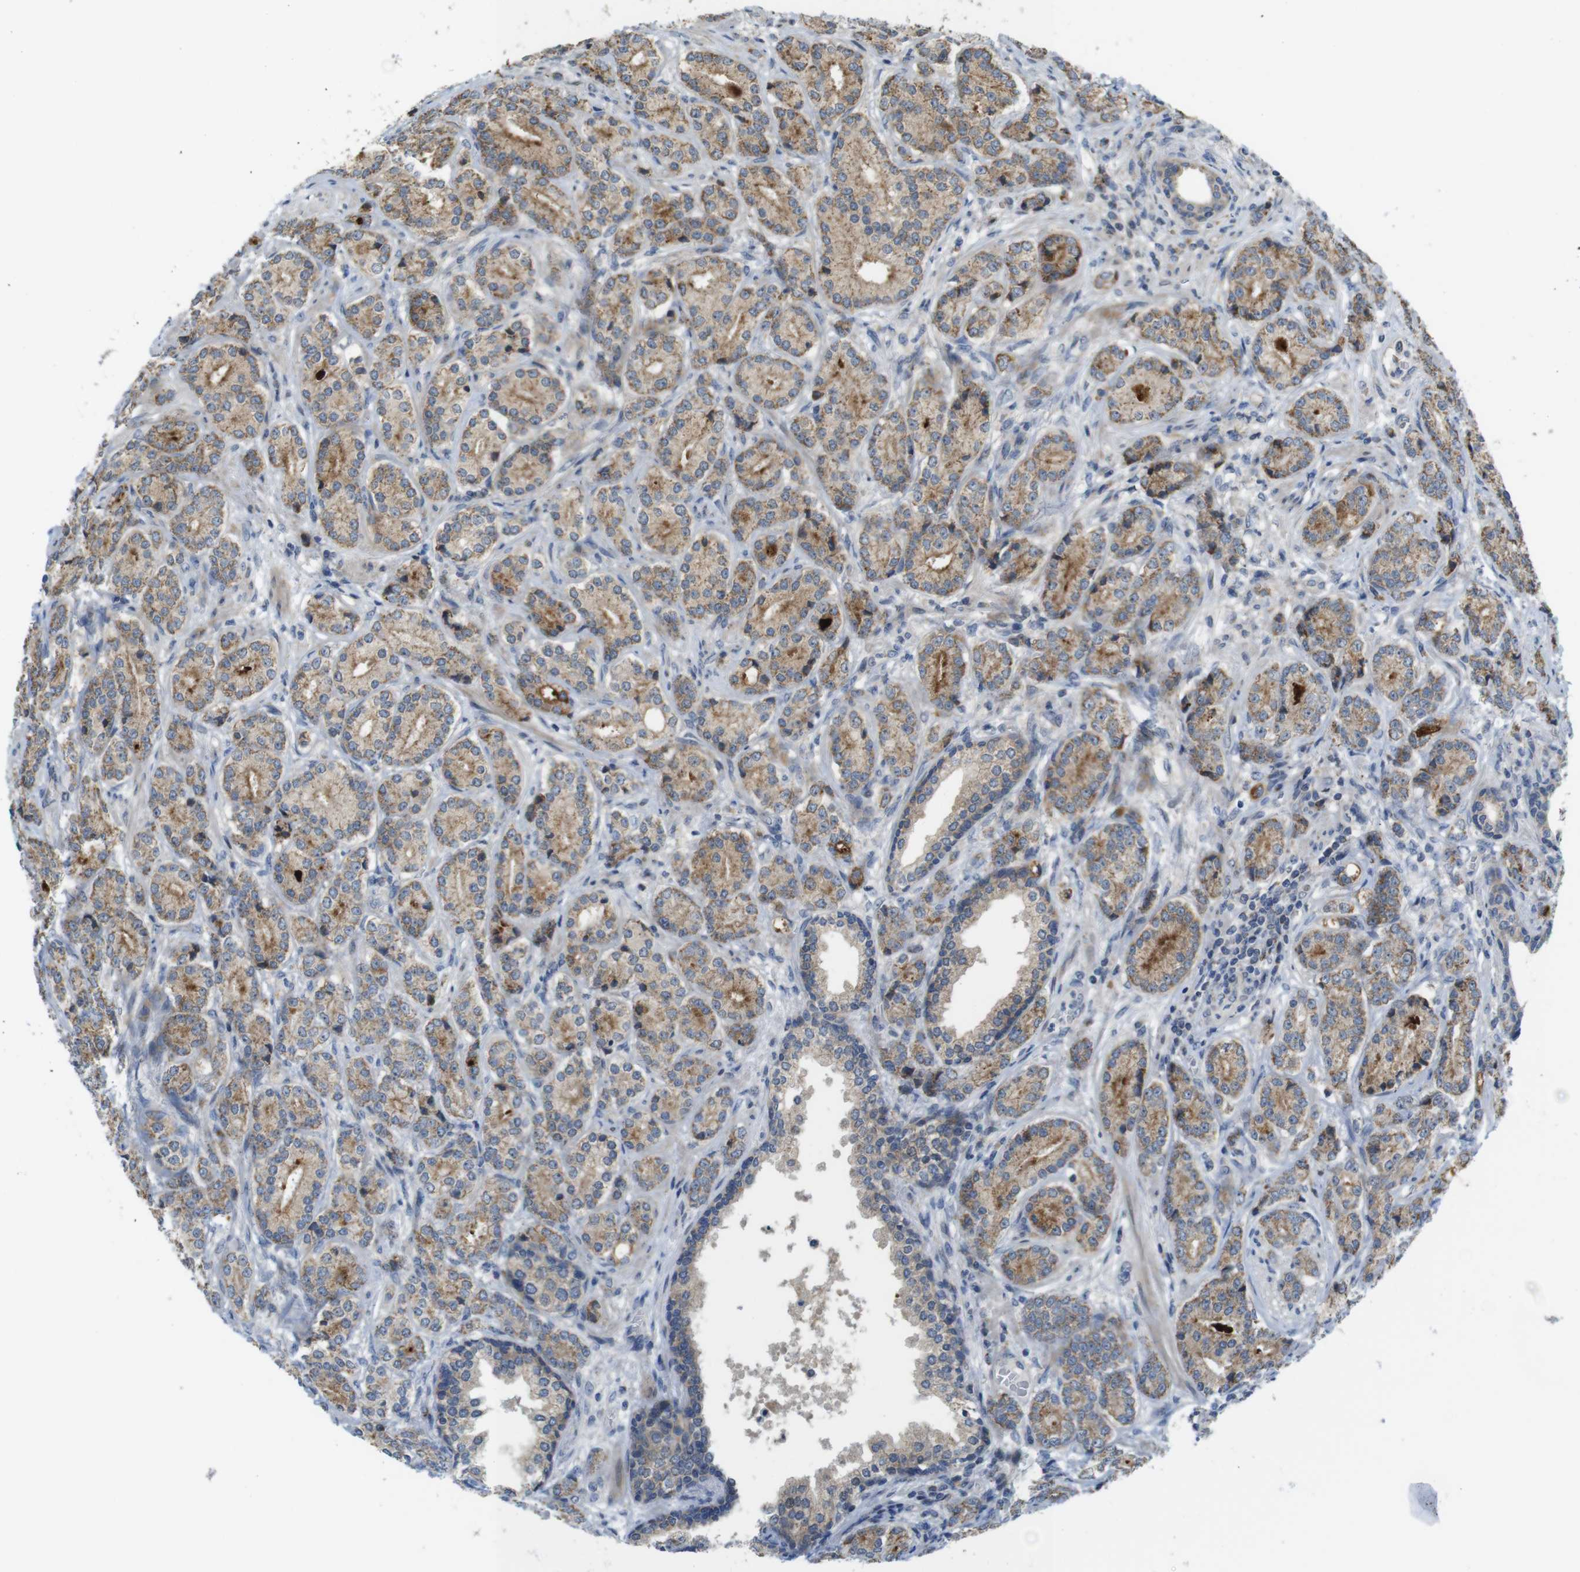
{"staining": {"intensity": "moderate", "quantity": ">75%", "location": "cytoplasmic/membranous"}, "tissue": "prostate cancer", "cell_type": "Tumor cells", "image_type": "cancer", "snomed": [{"axis": "morphology", "description": "Adenocarcinoma, High grade"}, {"axis": "topography", "description": "Prostate"}], "caption": "Adenocarcinoma (high-grade) (prostate) stained for a protein displays moderate cytoplasmic/membranous positivity in tumor cells. (Stains: DAB (3,3'-diaminobenzidine) in brown, nuclei in blue, Microscopy: brightfield microscopy at high magnification).", "gene": "MARCHF1", "patient": {"sex": "male", "age": 61}}